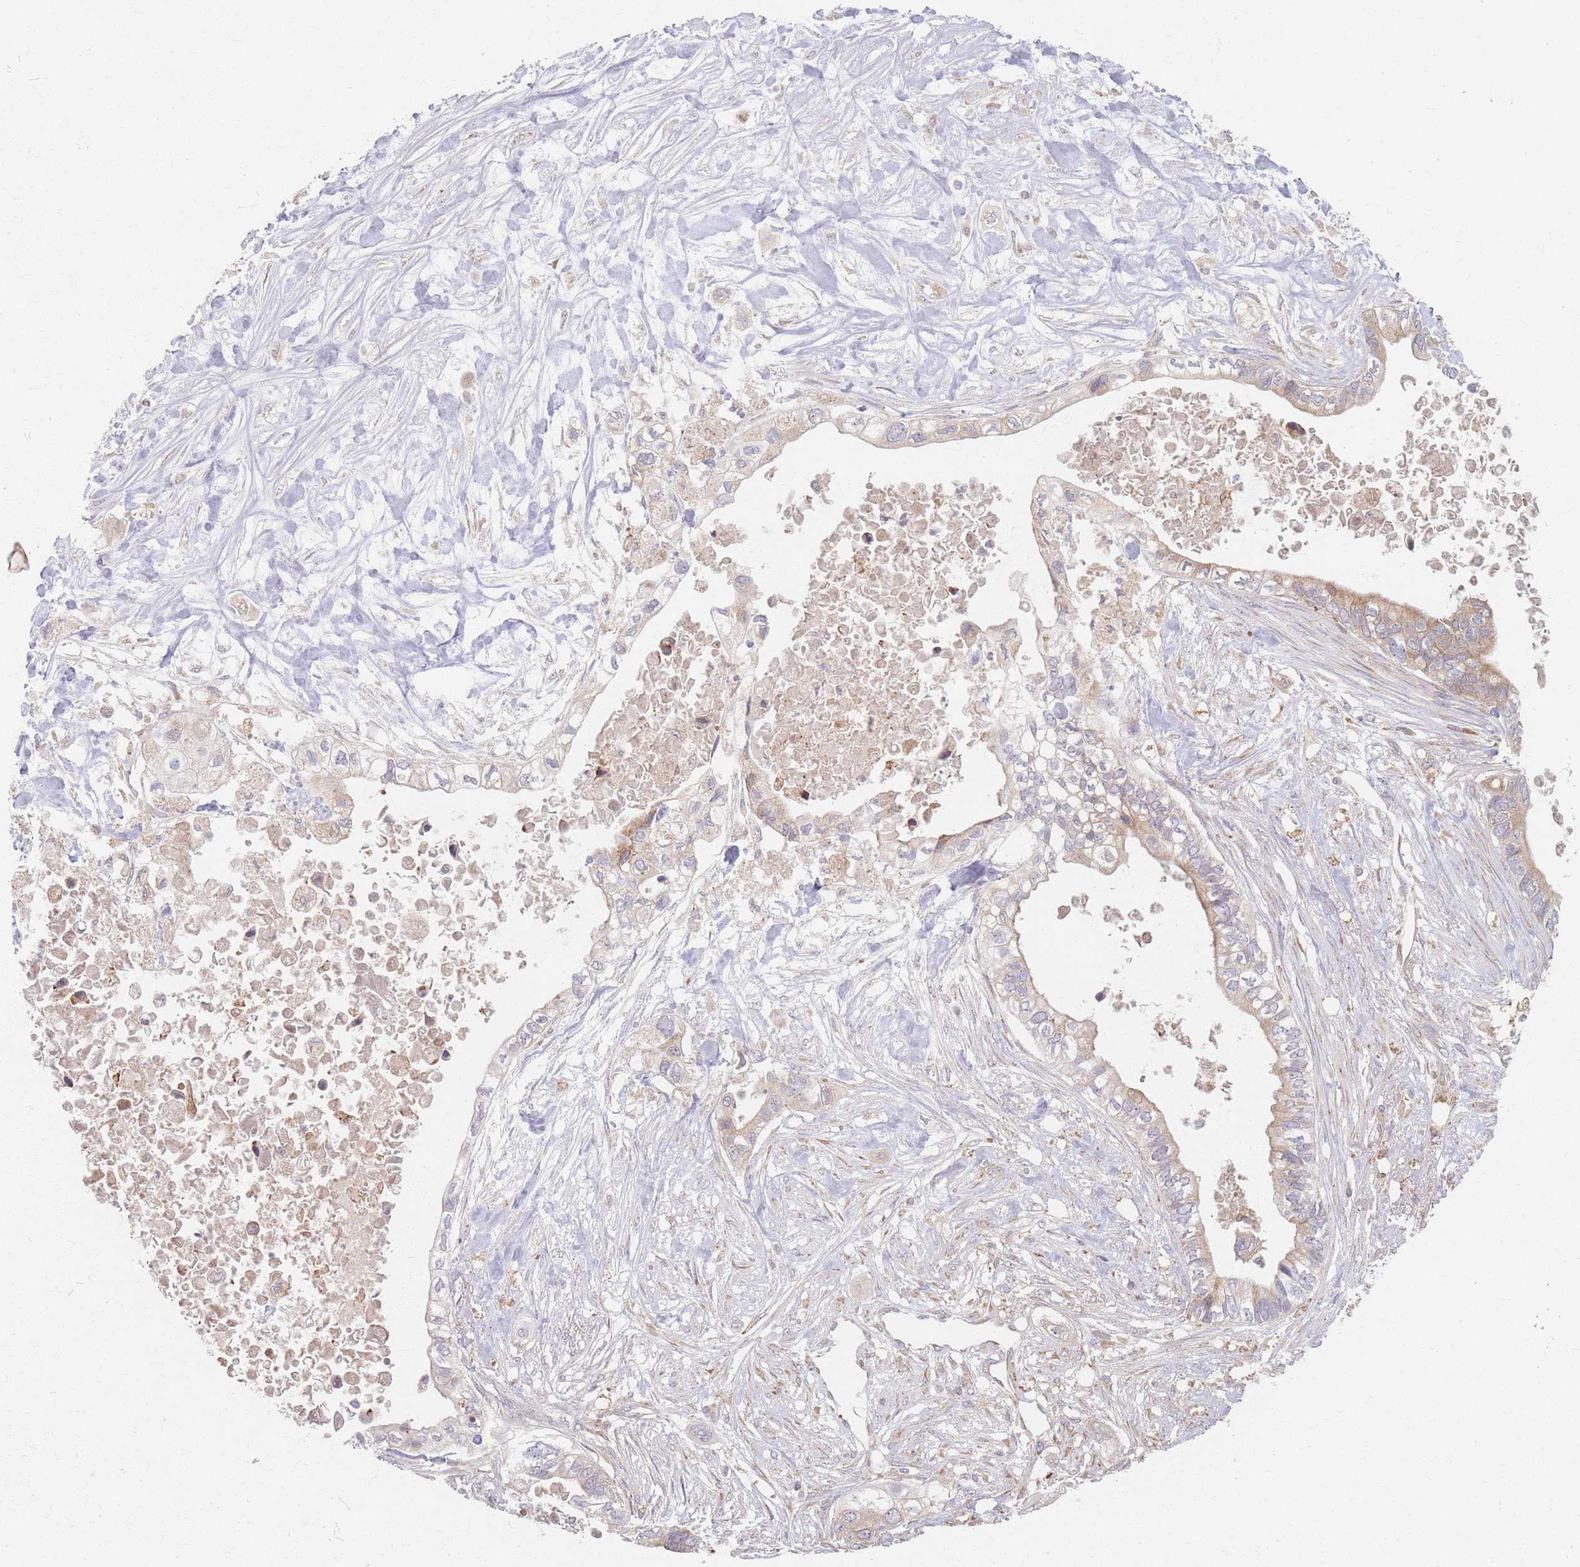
{"staining": {"intensity": "weak", "quantity": ">75%", "location": "cytoplasmic/membranous"}, "tissue": "pancreatic cancer", "cell_type": "Tumor cells", "image_type": "cancer", "snomed": [{"axis": "morphology", "description": "Adenocarcinoma, NOS"}, {"axis": "topography", "description": "Pancreas"}], "caption": "Protein expression analysis of pancreatic cancer (adenocarcinoma) shows weak cytoplasmic/membranous positivity in about >75% of tumor cells.", "gene": "SMIM14", "patient": {"sex": "female", "age": 63}}